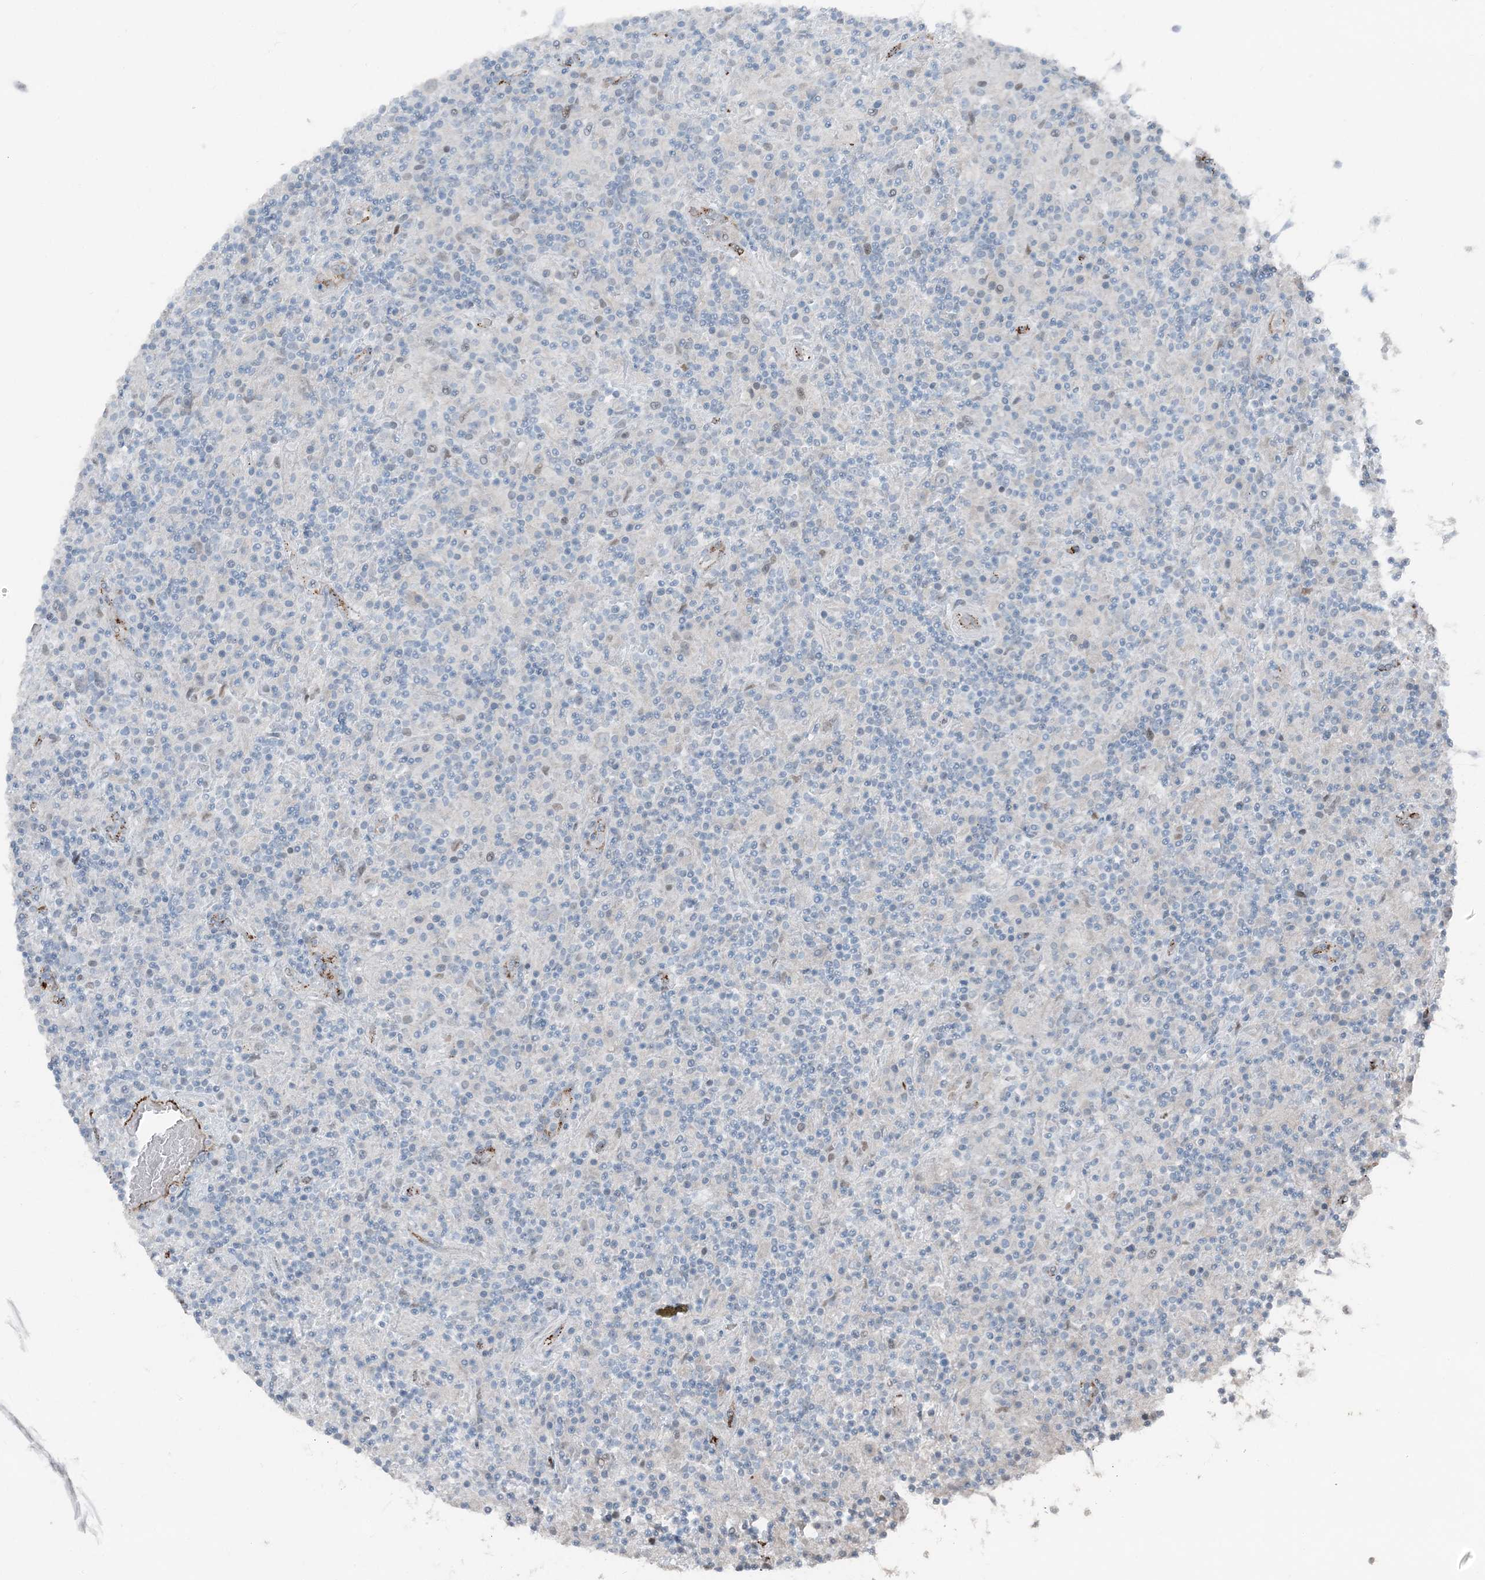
{"staining": {"intensity": "negative", "quantity": "none", "location": "none"}, "tissue": "lymphoma", "cell_type": "Tumor cells", "image_type": "cancer", "snomed": [{"axis": "morphology", "description": "Hodgkin's disease, NOS"}, {"axis": "topography", "description": "Lymph node"}], "caption": "IHC image of neoplastic tissue: lymphoma stained with DAB demonstrates no significant protein staining in tumor cells.", "gene": "ELOVL7", "patient": {"sex": "male", "age": 70}}